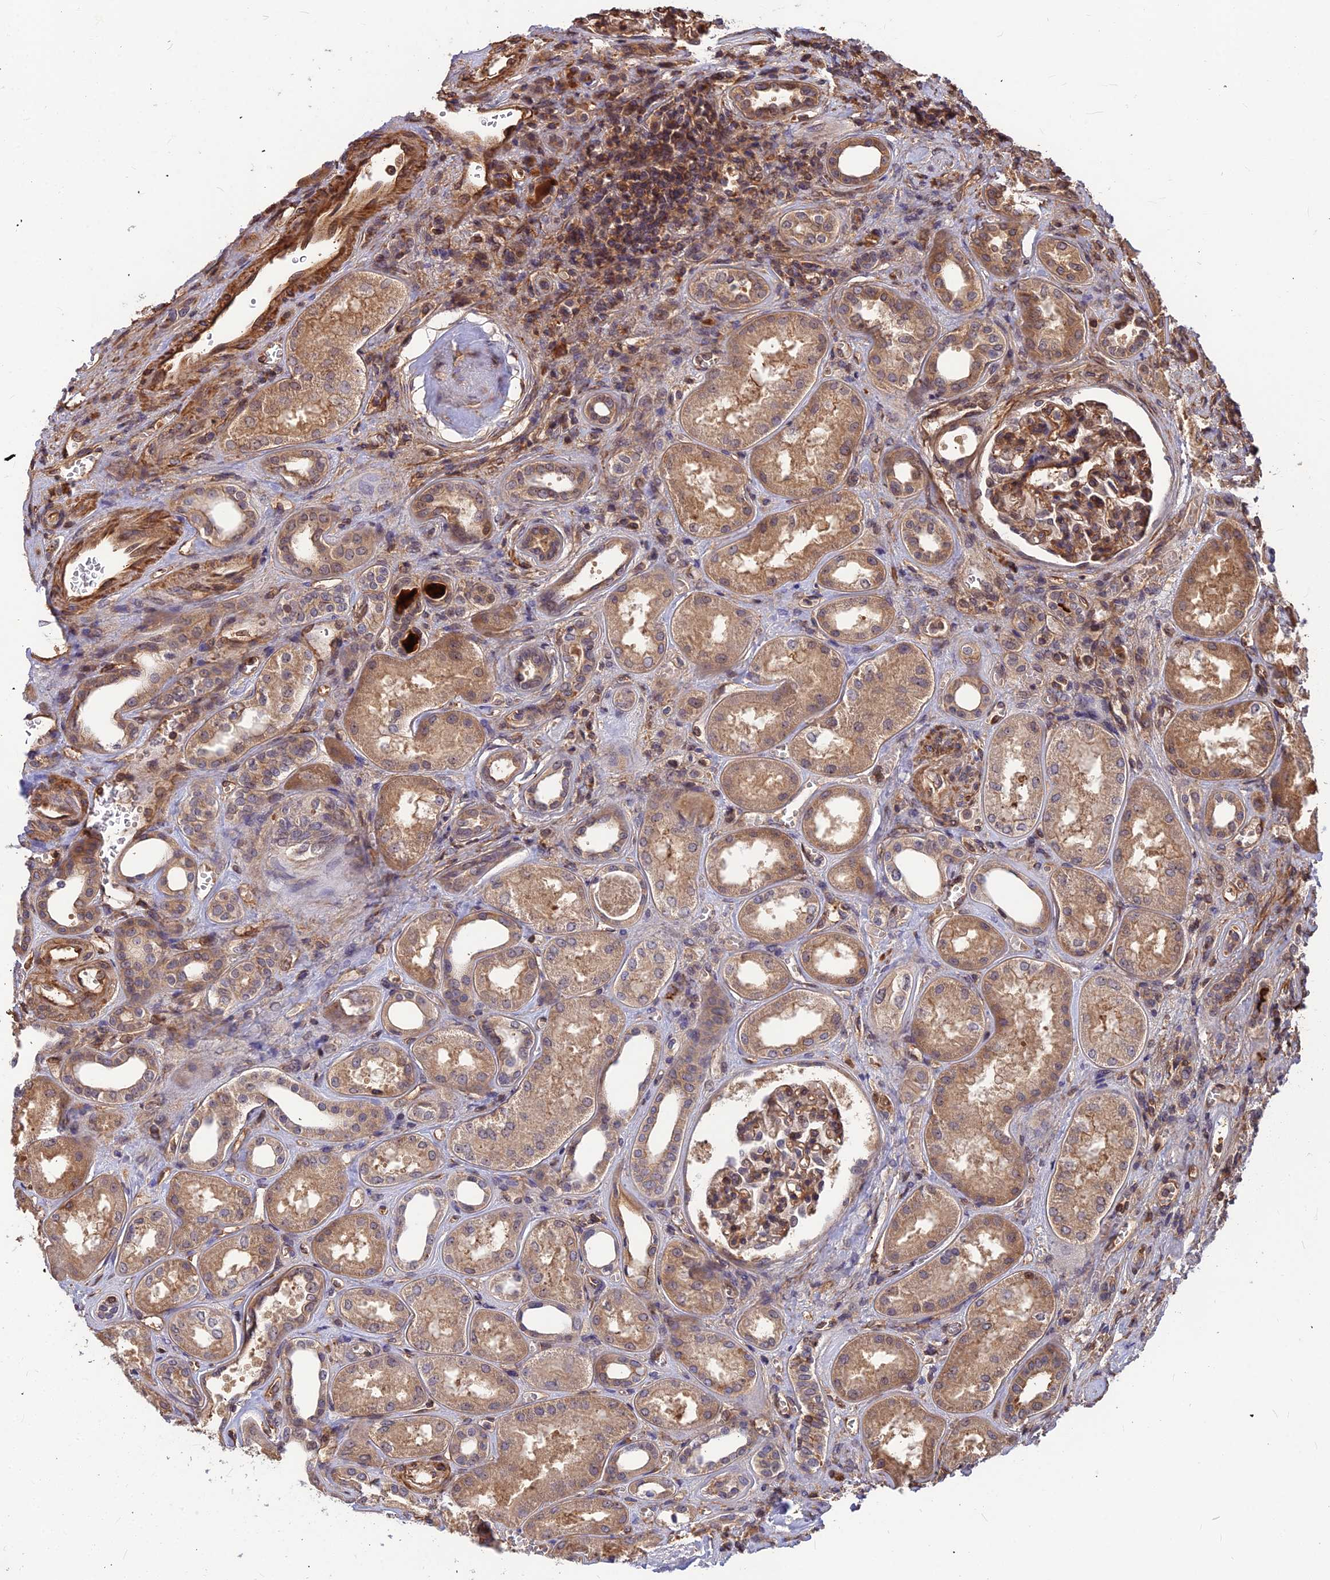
{"staining": {"intensity": "moderate", "quantity": ">75%", "location": "cytoplasmic/membranous,nuclear"}, "tissue": "kidney", "cell_type": "Cells in glomeruli", "image_type": "normal", "snomed": [{"axis": "morphology", "description": "Normal tissue, NOS"}, {"axis": "morphology", "description": "Adenocarcinoma, NOS"}, {"axis": "topography", "description": "Kidney"}], "caption": "Immunohistochemical staining of normal kidney exhibits medium levels of moderate cytoplasmic/membranous,nuclear staining in approximately >75% of cells in glomeruli.", "gene": "ZNF467", "patient": {"sex": "female", "age": 68}}